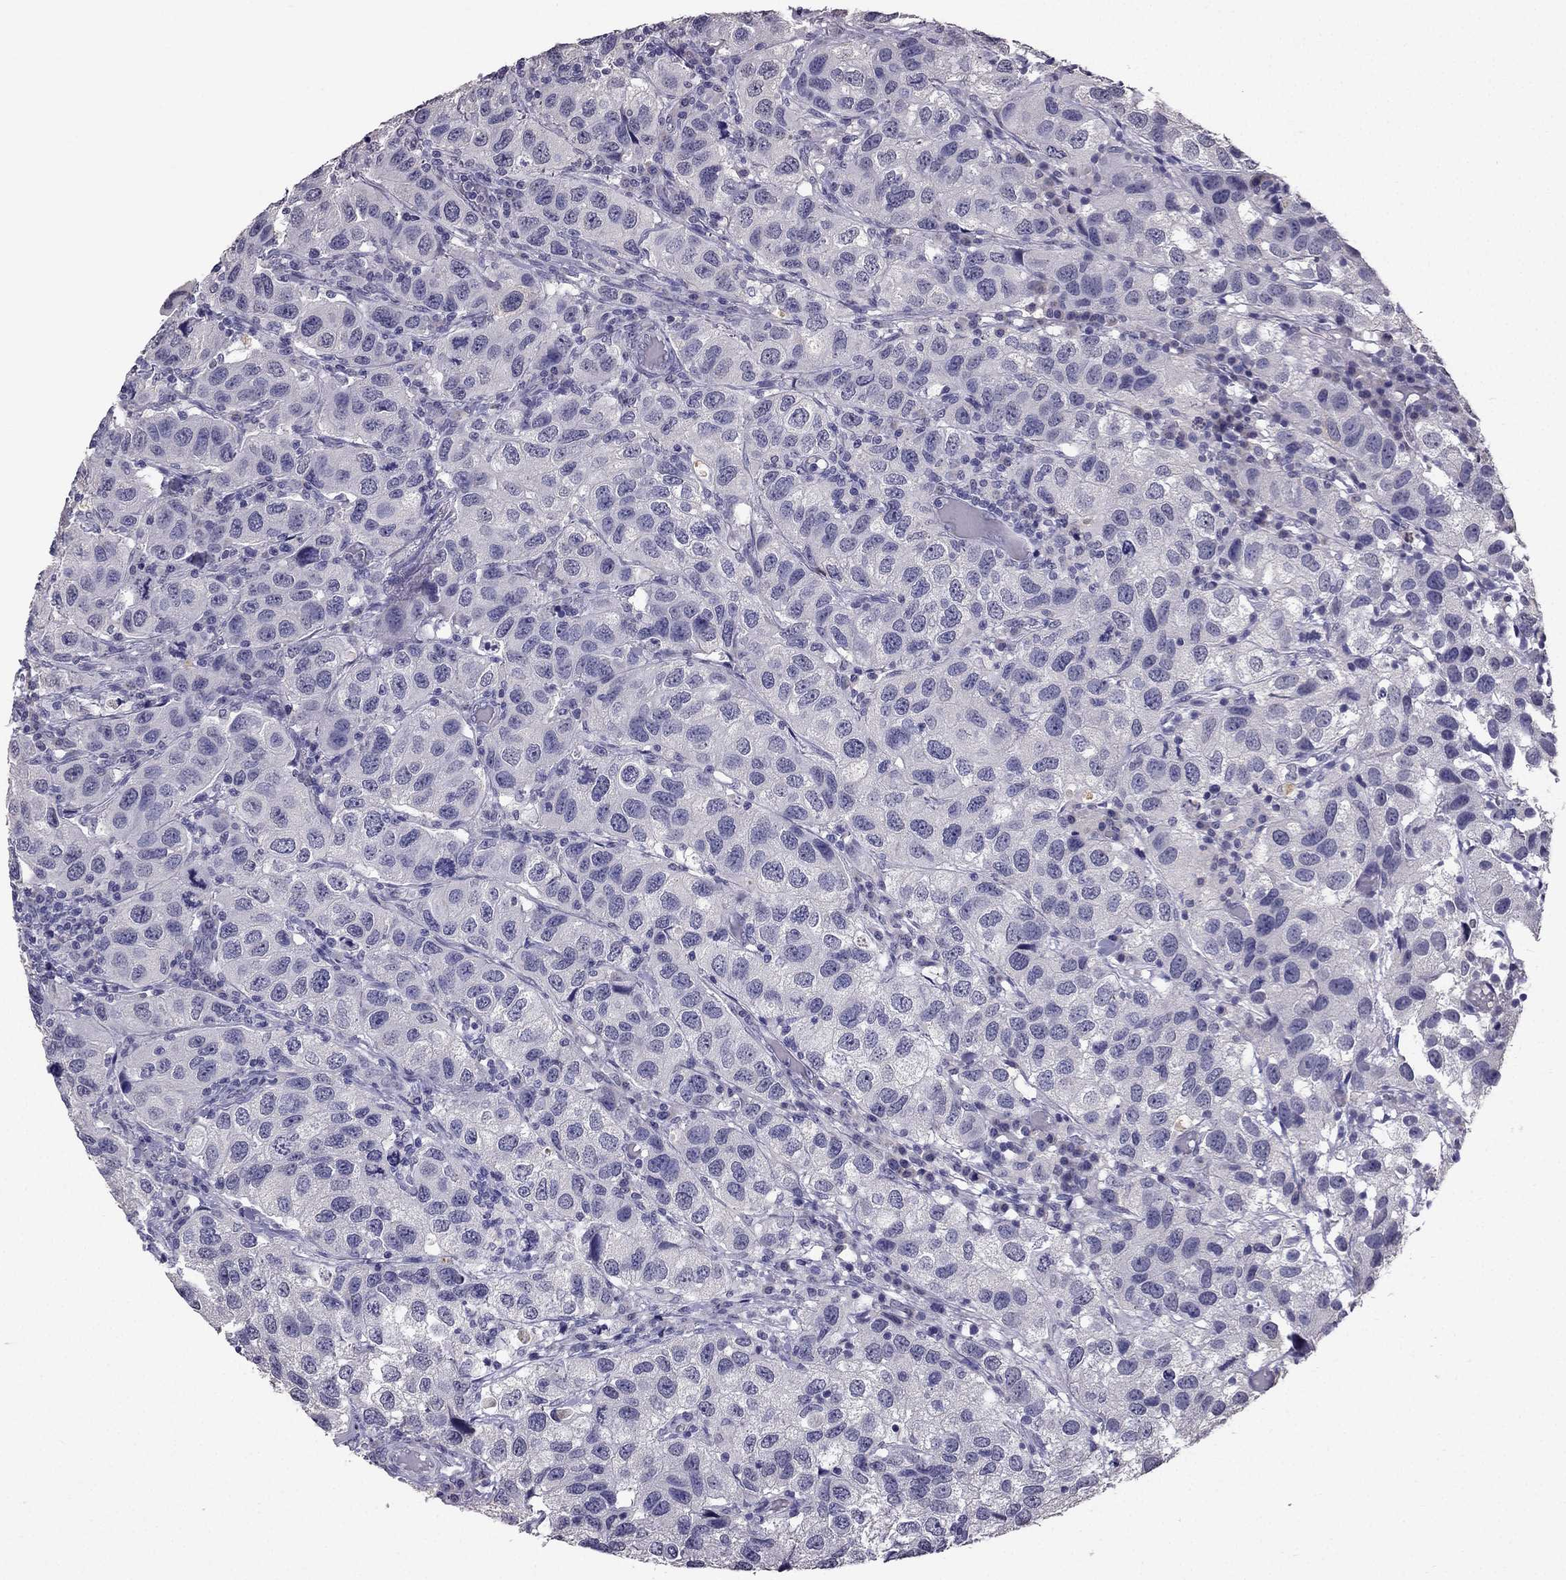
{"staining": {"intensity": "negative", "quantity": "none", "location": "none"}, "tissue": "urothelial cancer", "cell_type": "Tumor cells", "image_type": "cancer", "snomed": [{"axis": "morphology", "description": "Urothelial carcinoma, High grade"}, {"axis": "topography", "description": "Urinary bladder"}], "caption": "Tumor cells show no significant protein staining in urothelial cancer.", "gene": "SCG5", "patient": {"sex": "male", "age": 79}}